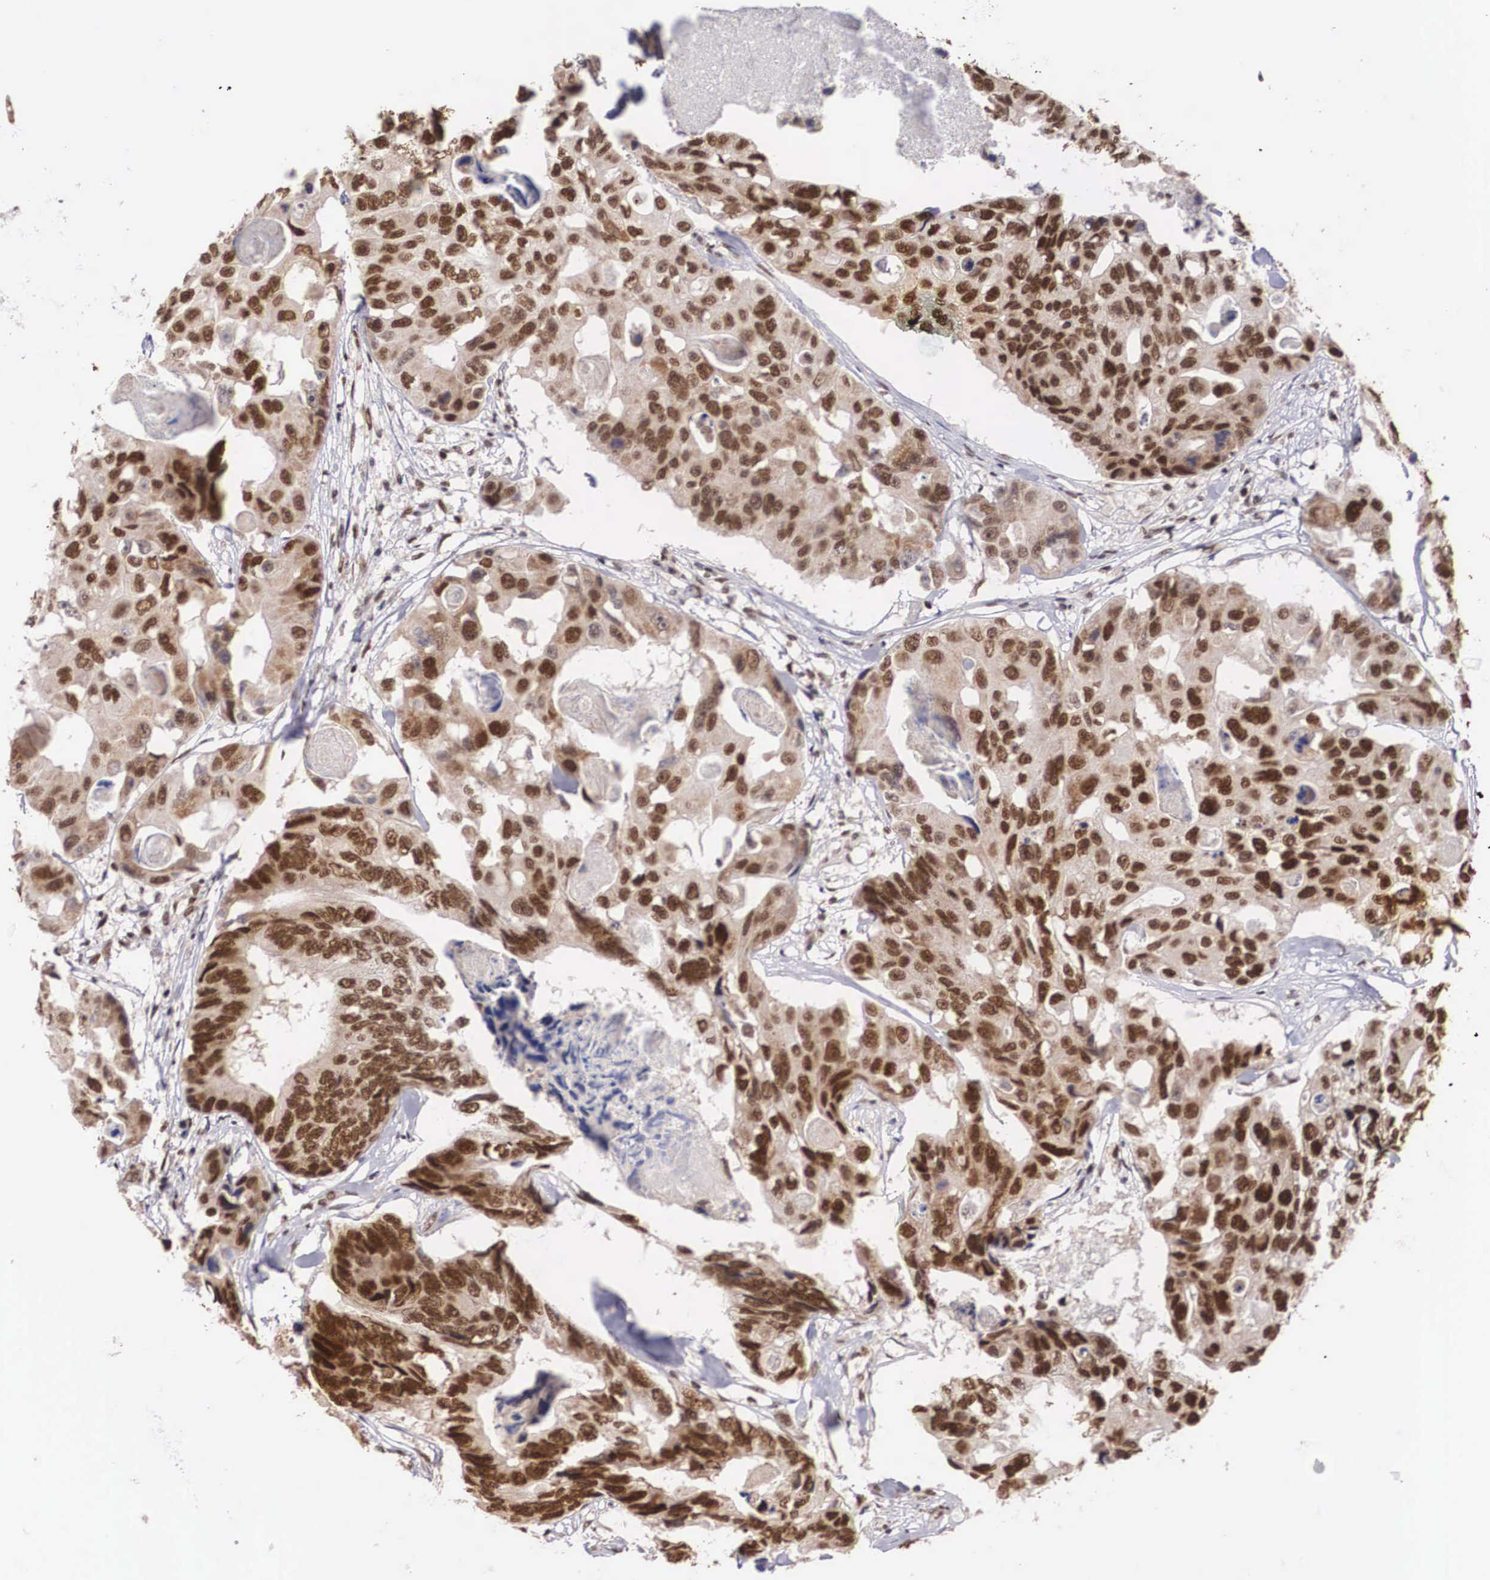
{"staining": {"intensity": "strong", "quantity": ">75%", "location": "nuclear"}, "tissue": "colorectal cancer", "cell_type": "Tumor cells", "image_type": "cancer", "snomed": [{"axis": "morphology", "description": "Adenocarcinoma, NOS"}, {"axis": "topography", "description": "Colon"}], "caption": "Colorectal adenocarcinoma stained with immunohistochemistry exhibits strong nuclear positivity in about >75% of tumor cells.", "gene": "HTATSF1", "patient": {"sex": "female", "age": 86}}